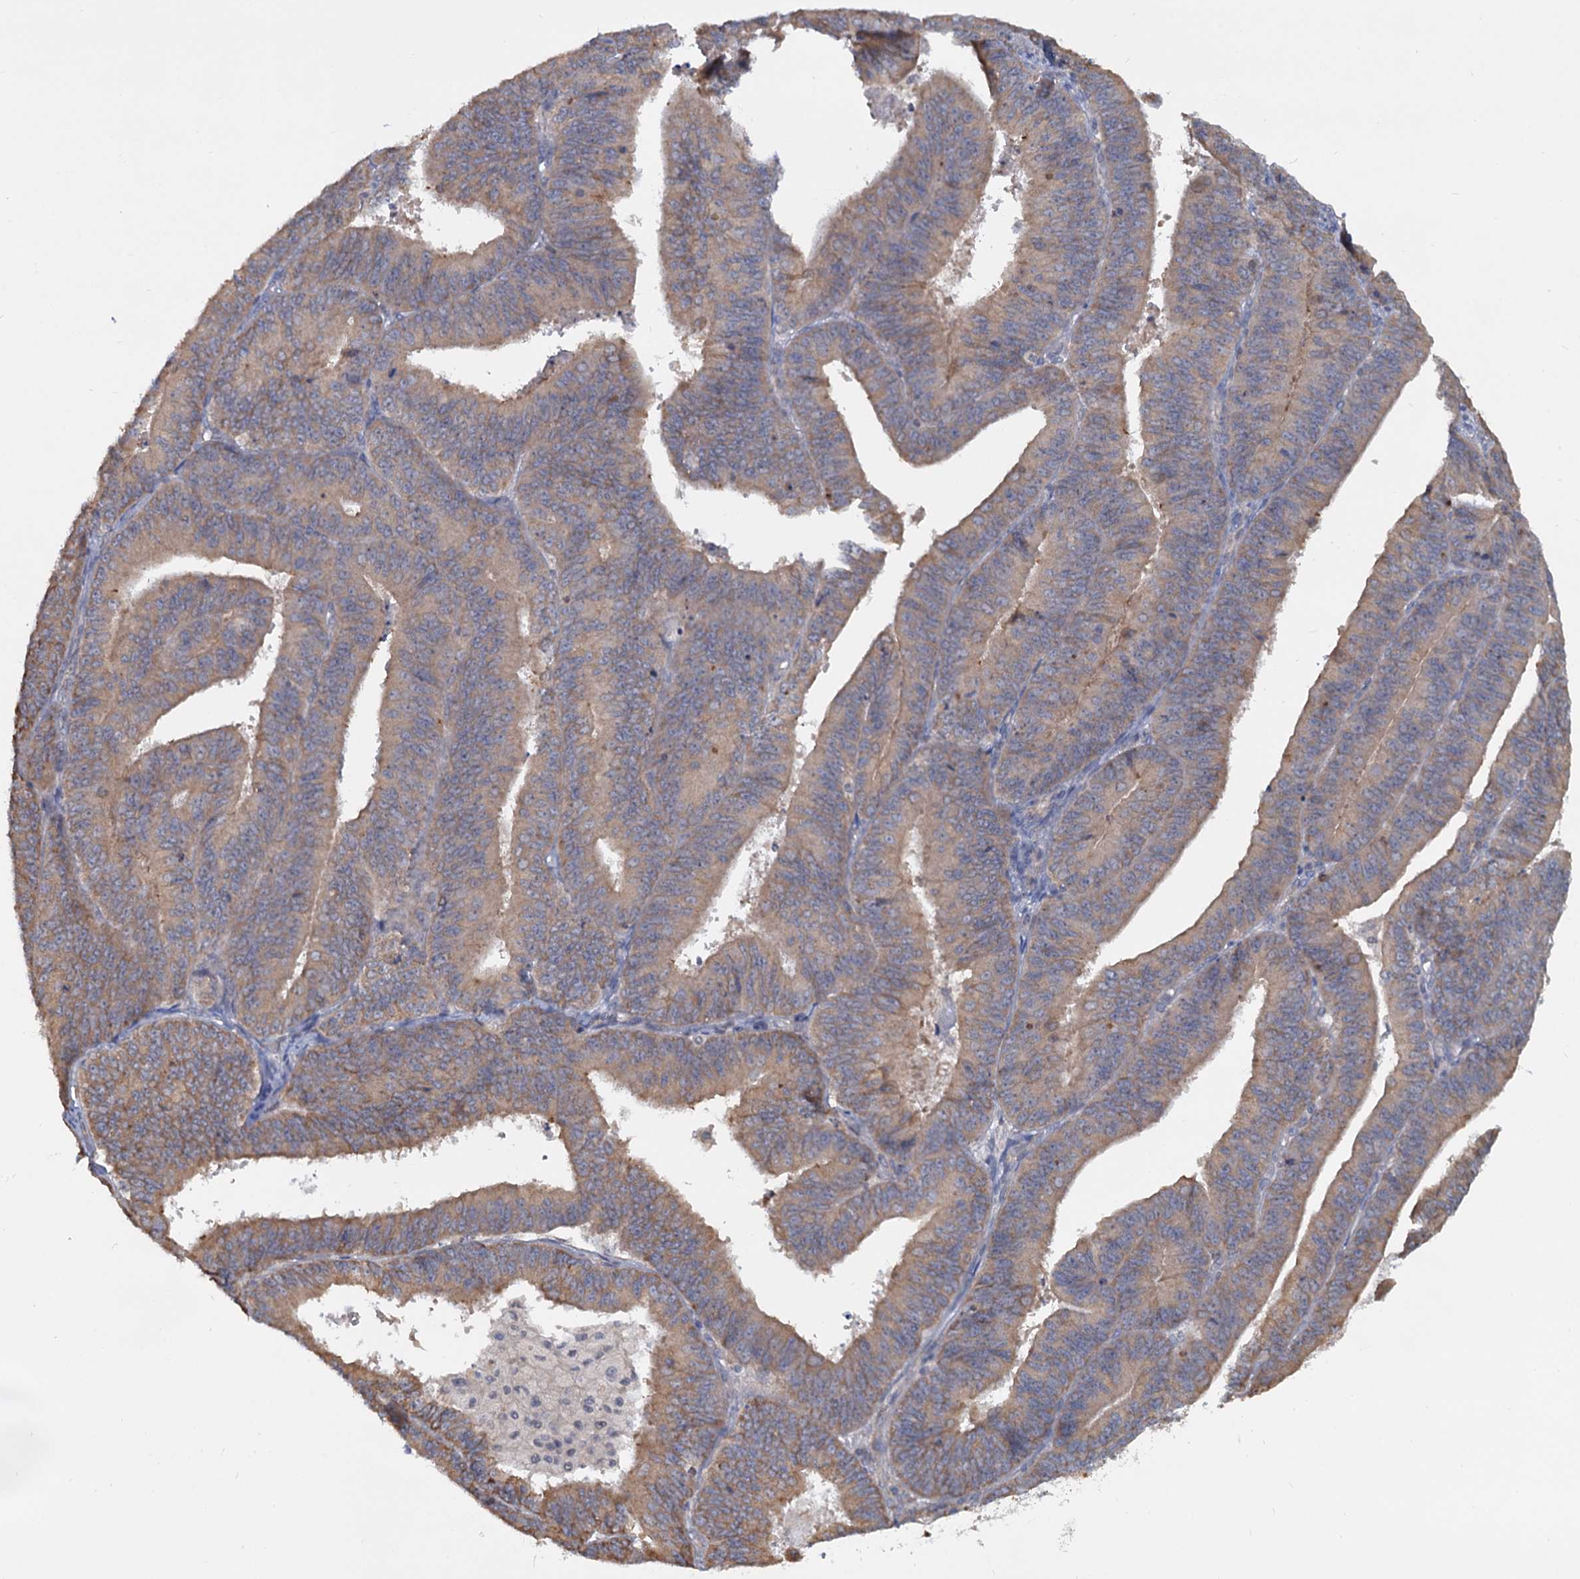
{"staining": {"intensity": "moderate", "quantity": ">75%", "location": "cytoplasmic/membranous"}, "tissue": "endometrial cancer", "cell_type": "Tumor cells", "image_type": "cancer", "snomed": [{"axis": "morphology", "description": "Adenocarcinoma, NOS"}, {"axis": "topography", "description": "Endometrium"}], "caption": "Endometrial adenocarcinoma stained for a protein (brown) exhibits moderate cytoplasmic/membranous positive expression in about >75% of tumor cells.", "gene": "LRRC51", "patient": {"sex": "female", "age": 73}}